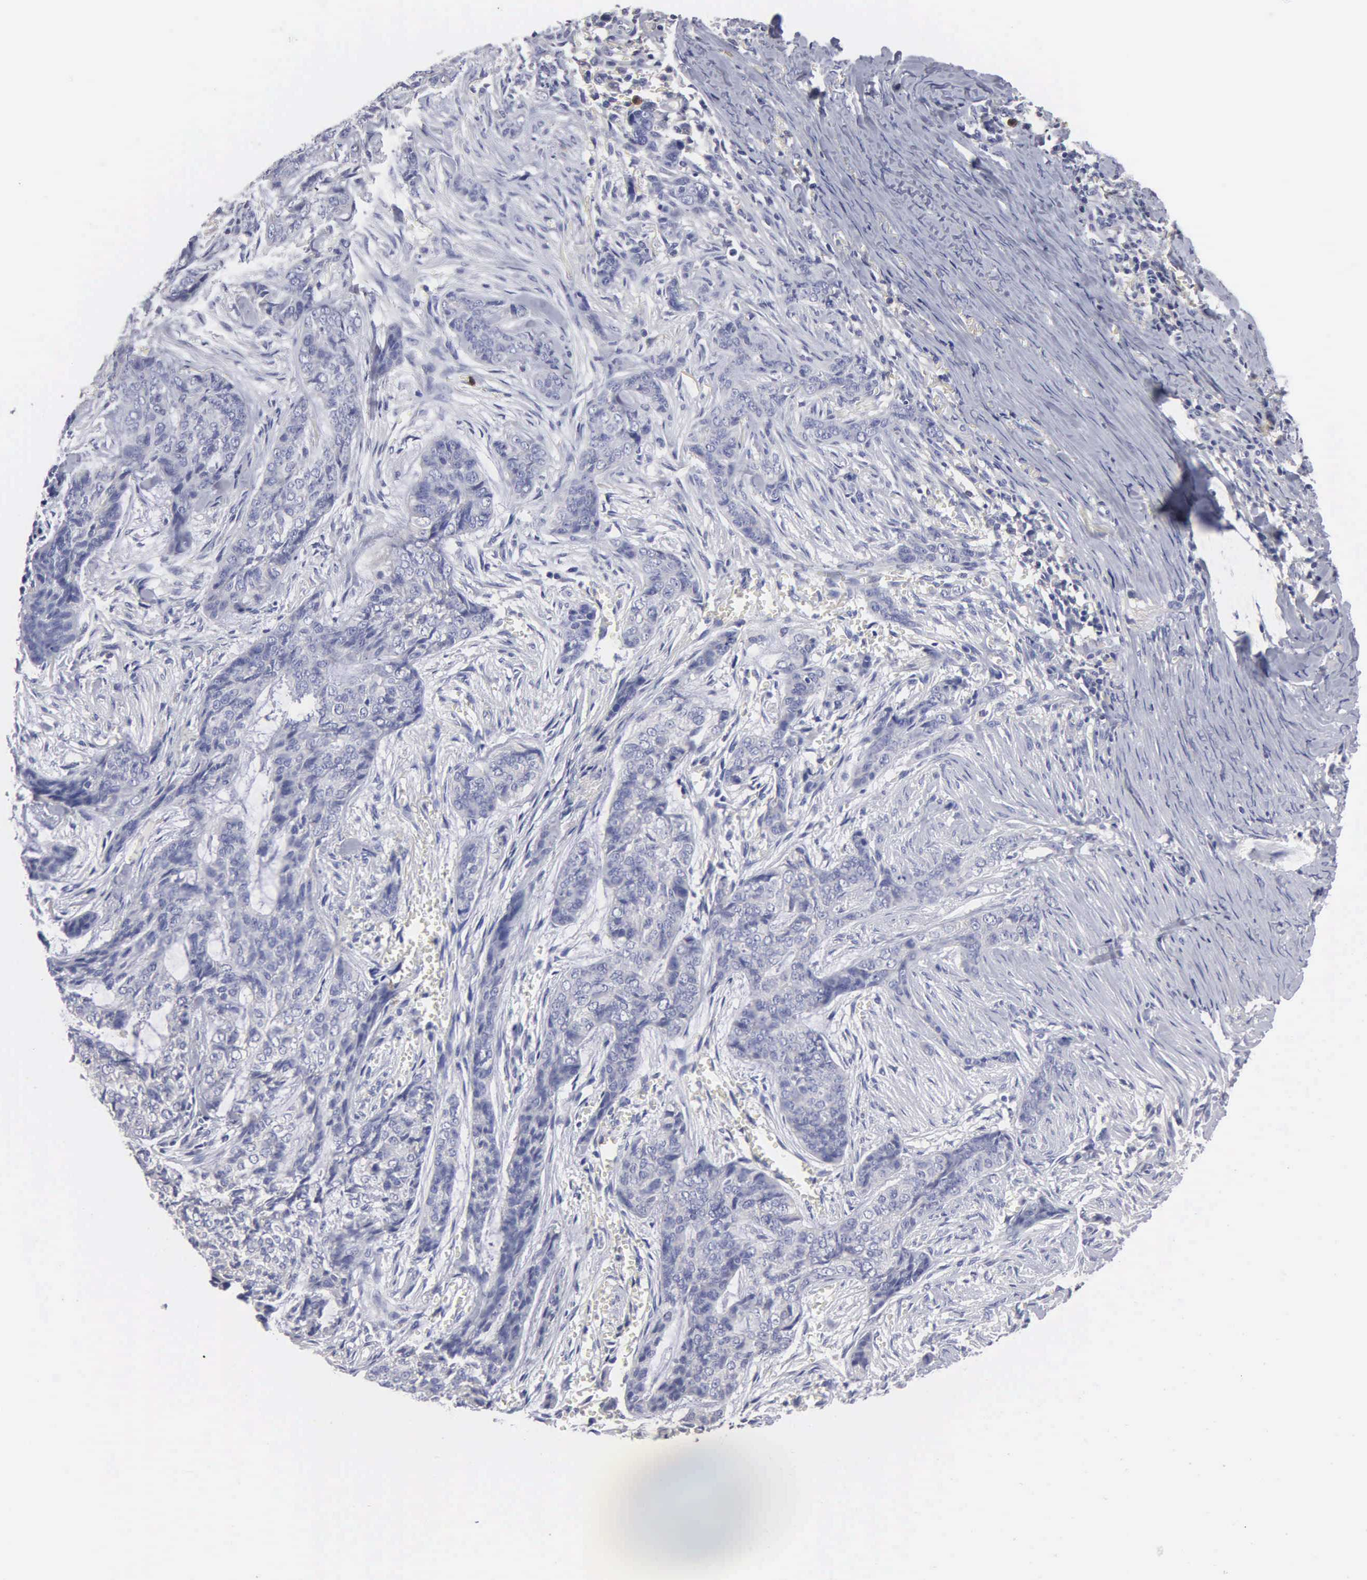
{"staining": {"intensity": "negative", "quantity": "none", "location": "none"}, "tissue": "skin cancer", "cell_type": "Tumor cells", "image_type": "cancer", "snomed": [{"axis": "morphology", "description": "Normal tissue, NOS"}, {"axis": "morphology", "description": "Basal cell carcinoma"}, {"axis": "topography", "description": "Skin"}], "caption": "A micrograph of basal cell carcinoma (skin) stained for a protein demonstrates no brown staining in tumor cells.", "gene": "G6PD", "patient": {"sex": "female", "age": 65}}